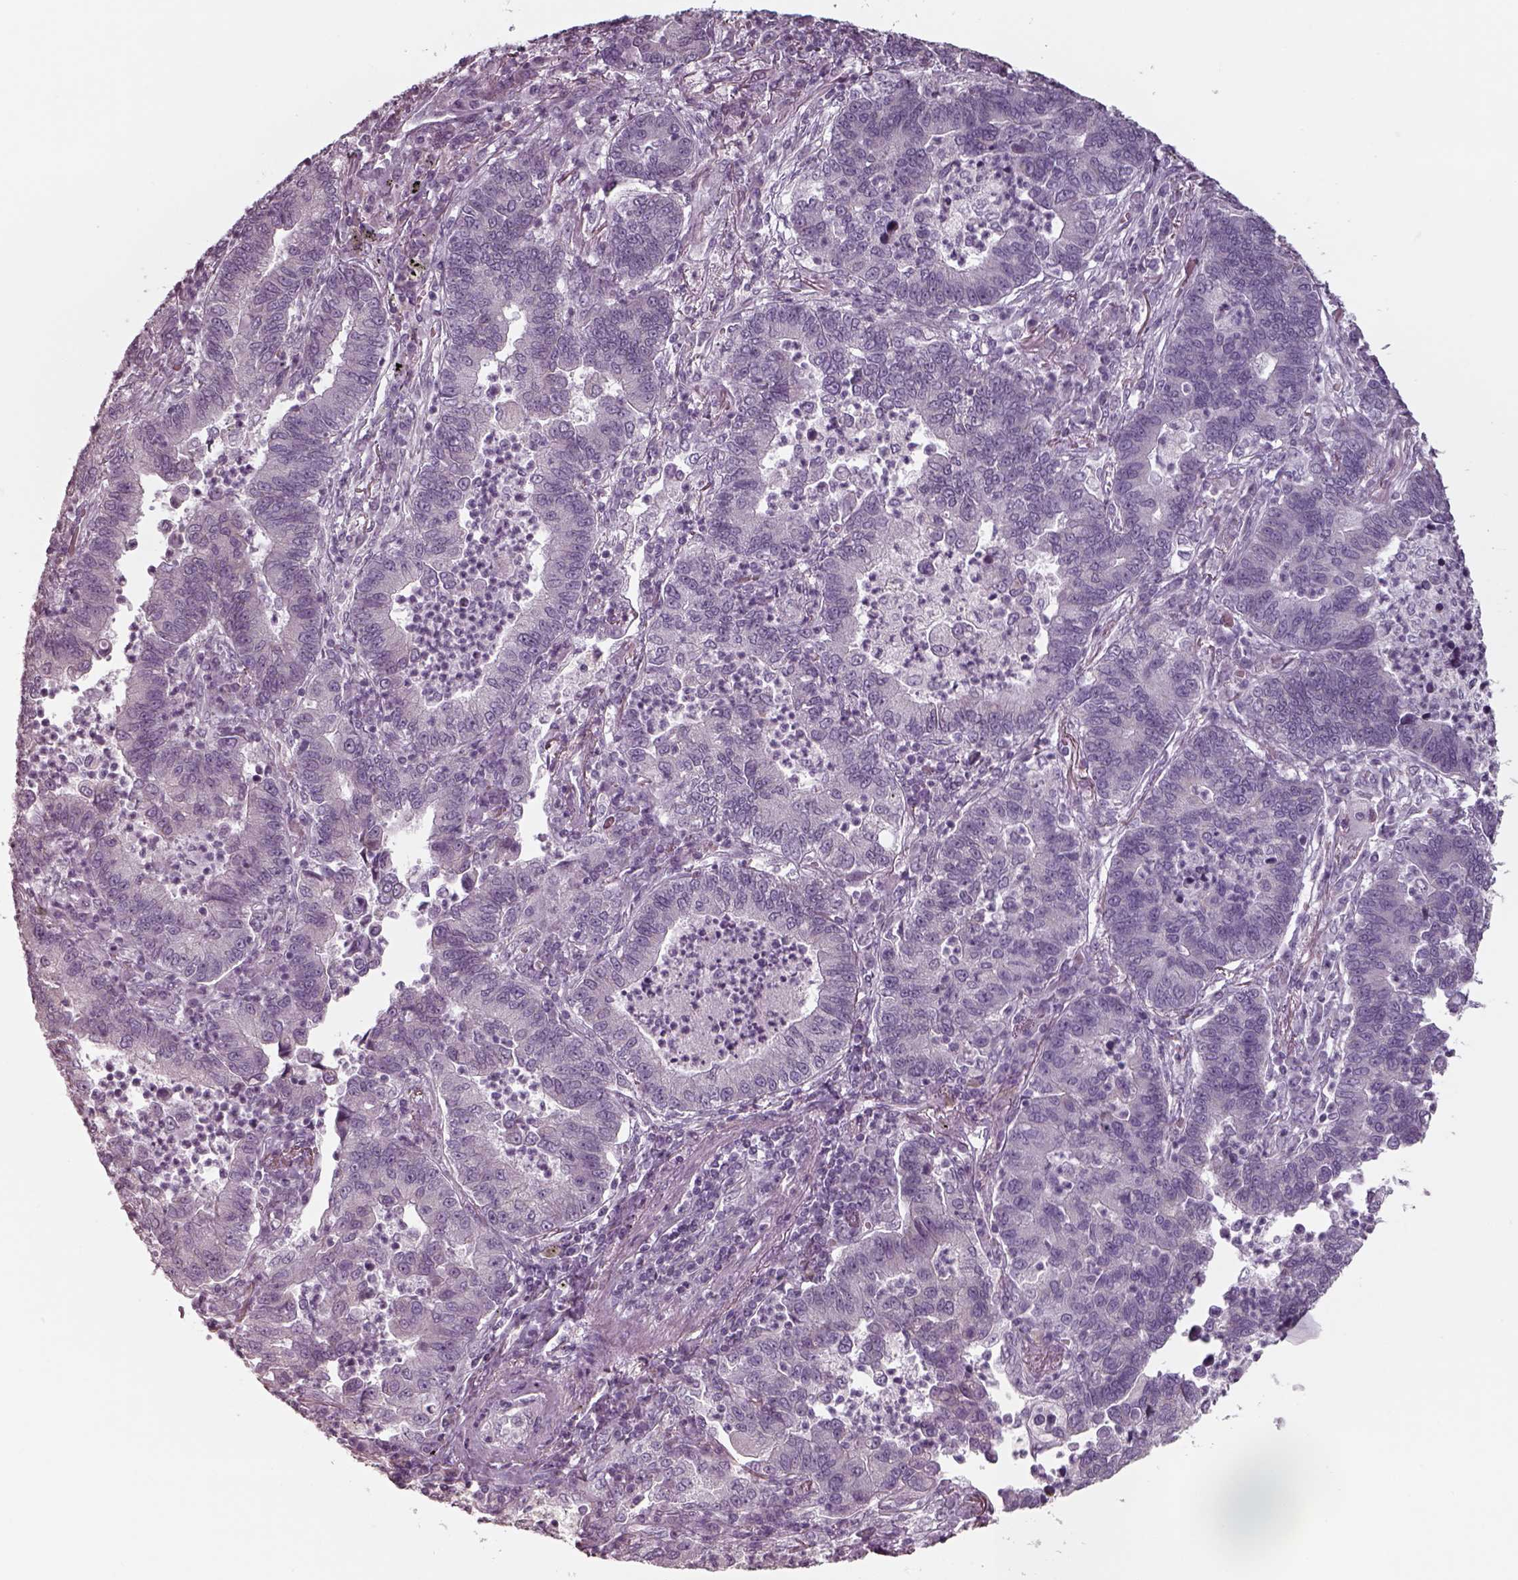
{"staining": {"intensity": "negative", "quantity": "none", "location": "none"}, "tissue": "lung cancer", "cell_type": "Tumor cells", "image_type": "cancer", "snomed": [{"axis": "morphology", "description": "Adenocarcinoma, NOS"}, {"axis": "topography", "description": "Lung"}], "caption": "Photomicrograph shows no significant protein expression in tumor cells of adenocarcinoma (lung).", "gene": "SEPTIN14", "patient": {"sex": "female", "age": 57}}